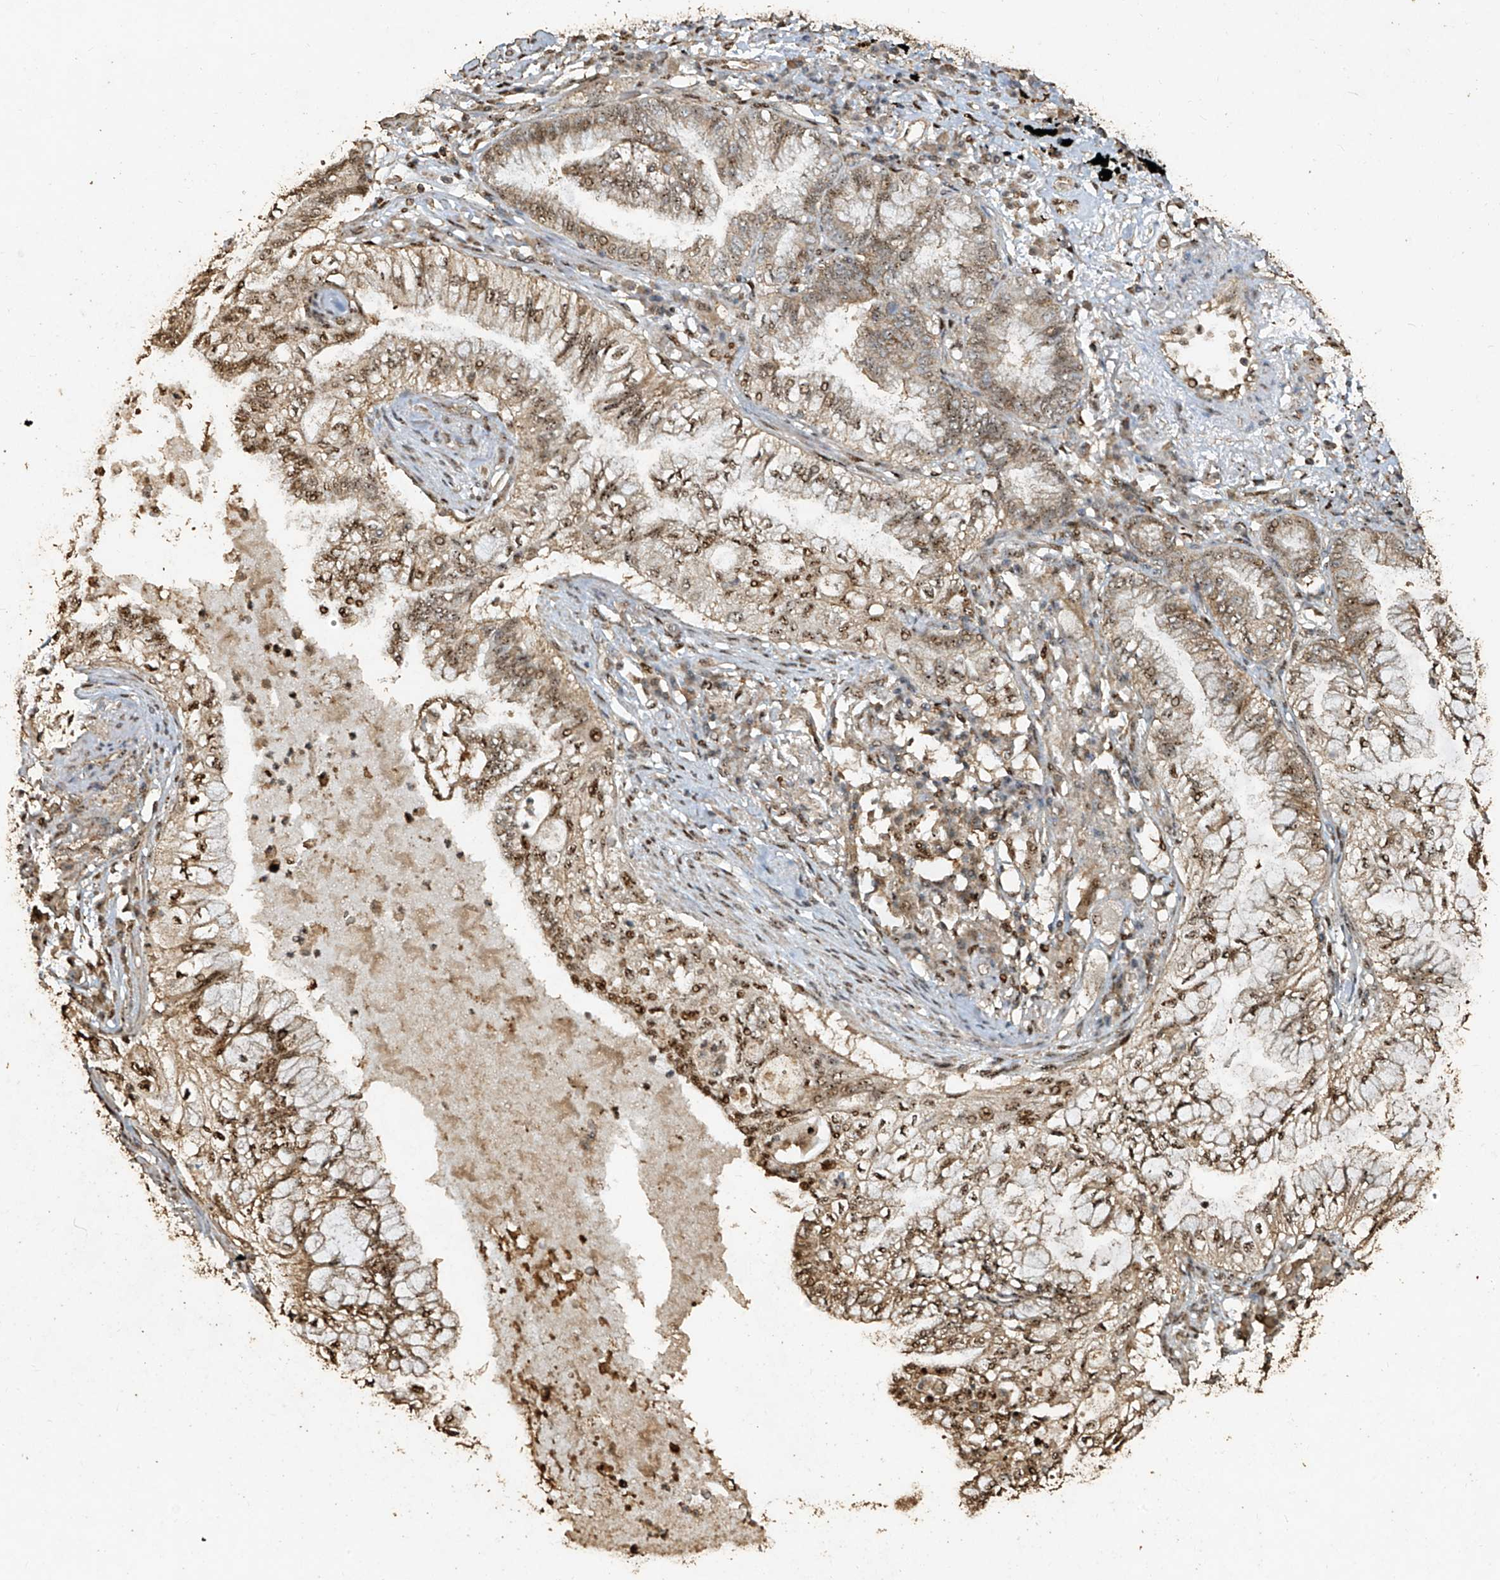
{"staining": {"intensity": "moderate", "quantity": ">75%", "location": "nuclear"}, "tissue": "lung cancer", "cell_type": "Tumor cells", "image_type": "cancer", "snomed": [{"axis": "morphology", "description": "Normal tissue, NOS"}, {"axis": "morphology", "description": "Adenocarcinoma, NOS"}, {"axis": "topography", "description": "Bronchus"}, {"axis": "topography", "description": "Lung"}], "caption": "Adenocarcinoma (lung) was stained to show a protein in brown. There is medium levels of moderate nuclear staining in about >75% of tumor cells.", "gene": "ERBB3", "patient": {"sex": "female", "age": 70}}